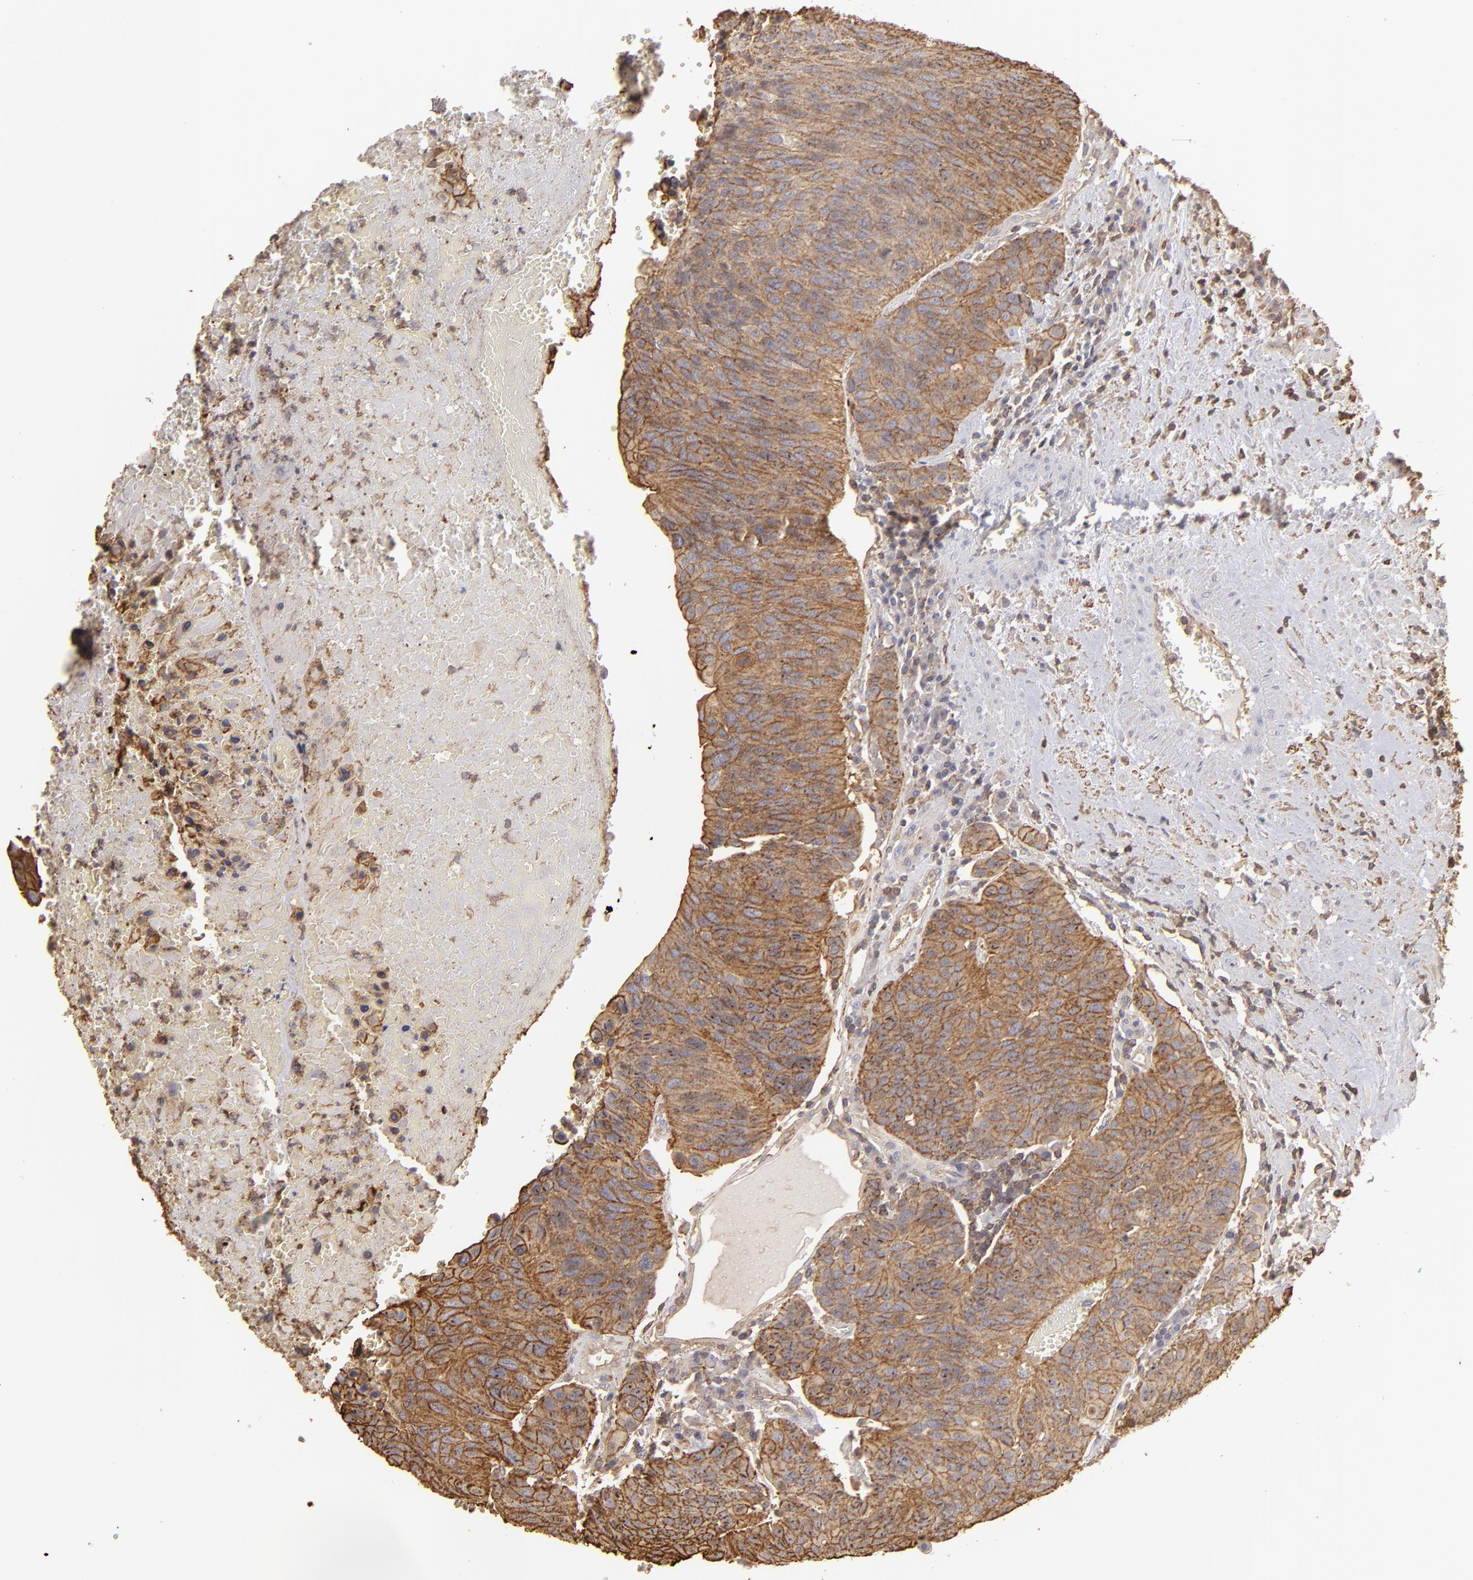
{"staining": {"intensity": "strong", "quantity": ">75%", "location": "cytoplasmic/membranous"}, "tissue": "urothelial cancer", "cell_type": "Tumor cells", "image_type": "cancer", "snomed": [{"axis": "morphology", "description": "Urothelial carcinoma, High grade"}, {"axis": "topography", "description": "Urinary bladder"}], "caption": "This micrograph demonstrates urothelial cancer stained with IHC to label a protein in brown. The cytoplasmic/membranous of tumor cells show strong positivity for the protein. Nuclei are counter-stained blue.", "gene": "ACTB", "patient": {"sex": "male", "age": 66}}